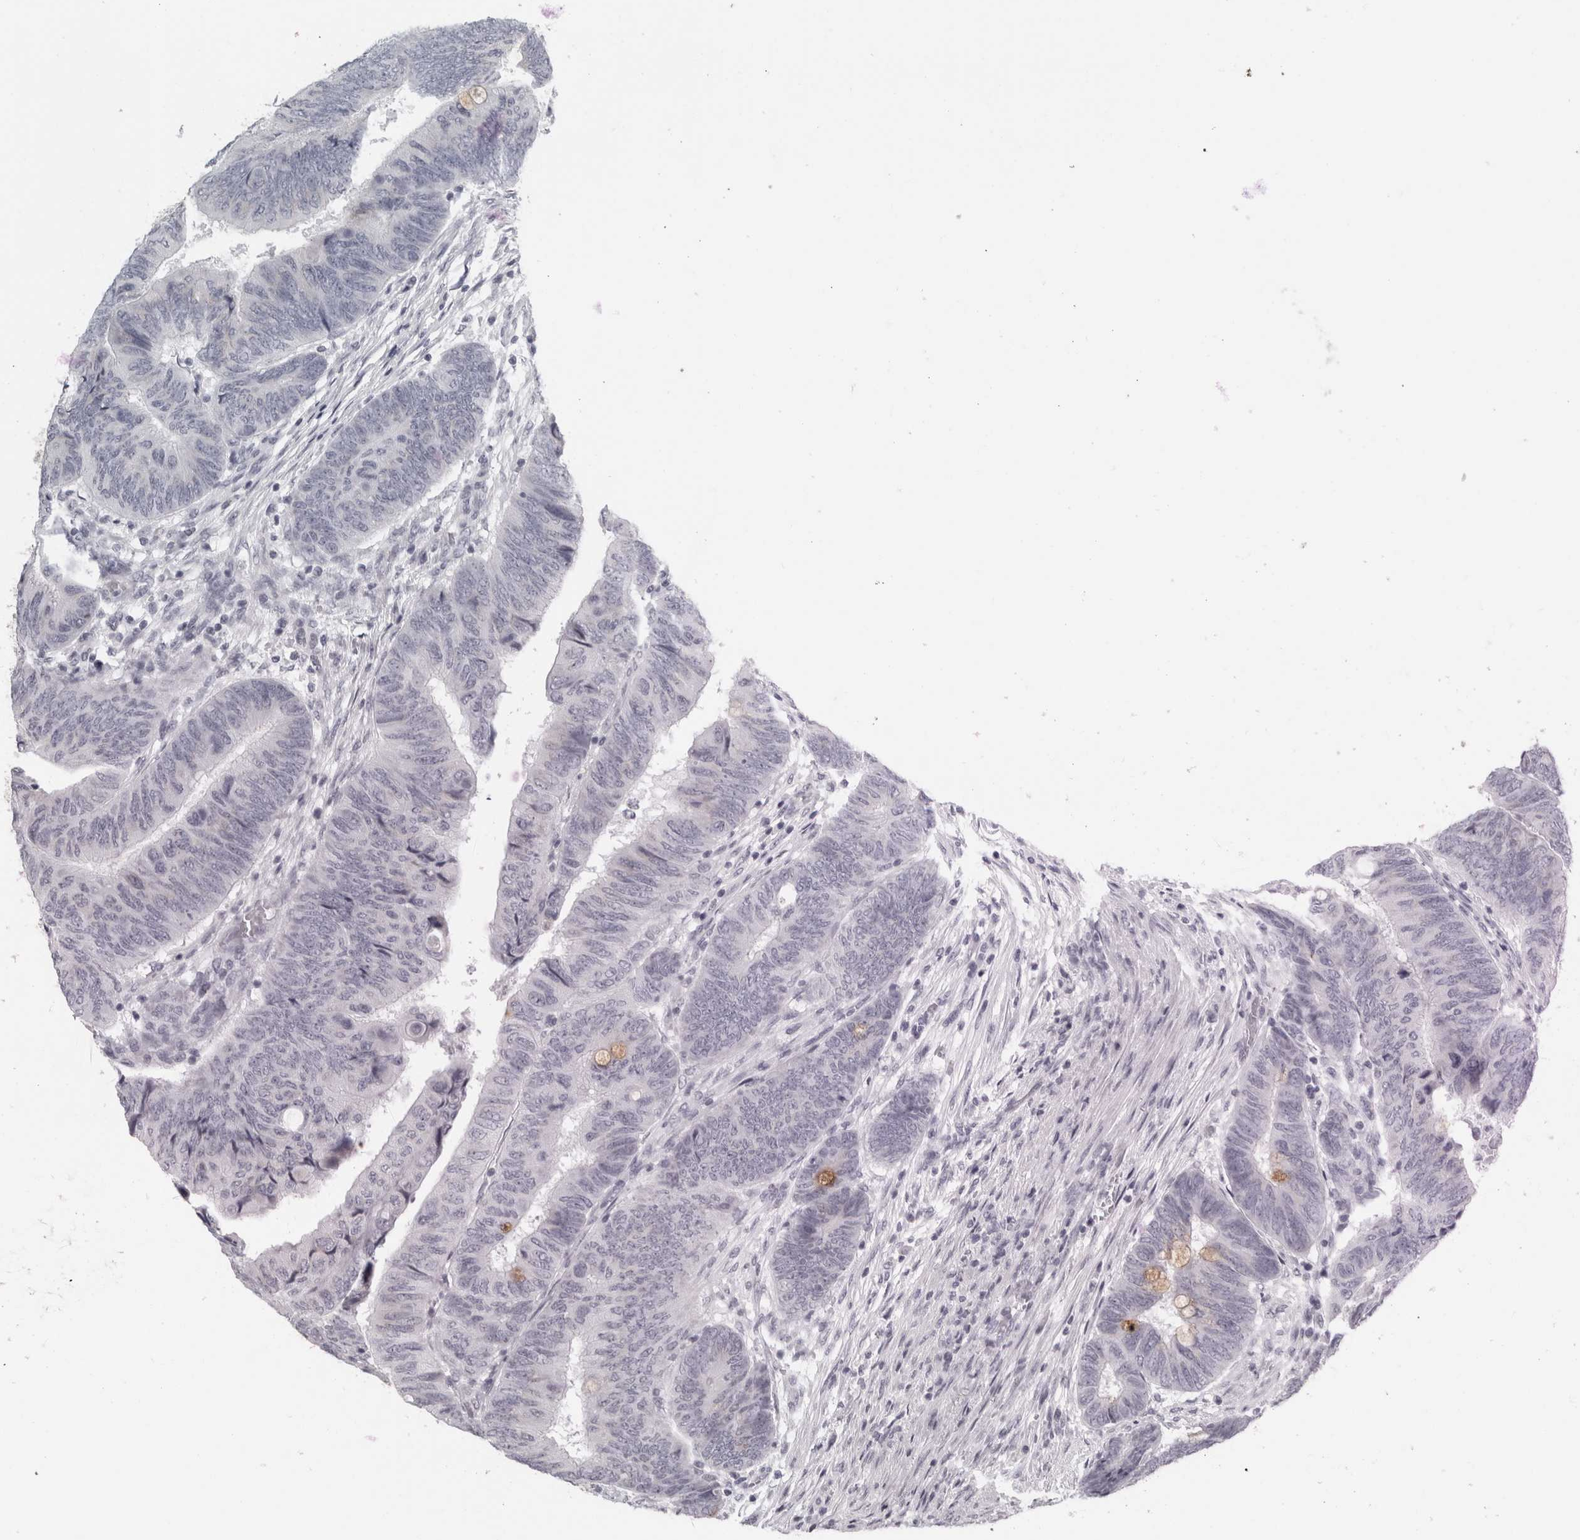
{"staining": {"intensity": "negative", "quantity": "none", "location": "none"}, "tissue": "colorectal cancer", "cell_type": "Tumor cells", "image_type": "cancer", "snomed": [{"axis": "morphology", "description": "Normal tissue, NOS"}, {"axis": "morphology", "description": "Adenocarcinoma, NOS"}, {"axis": "topography", "description": "Rectum"}, {"axis": "topography", "description": "Peripheral nerve tissue"}], "caption": "The micrograph displays no significant expression in tumor cells of colorectal cancer (adenocarcinoma).", "gene": "CPE", "patient": {"sex": "male", "age": 92}}